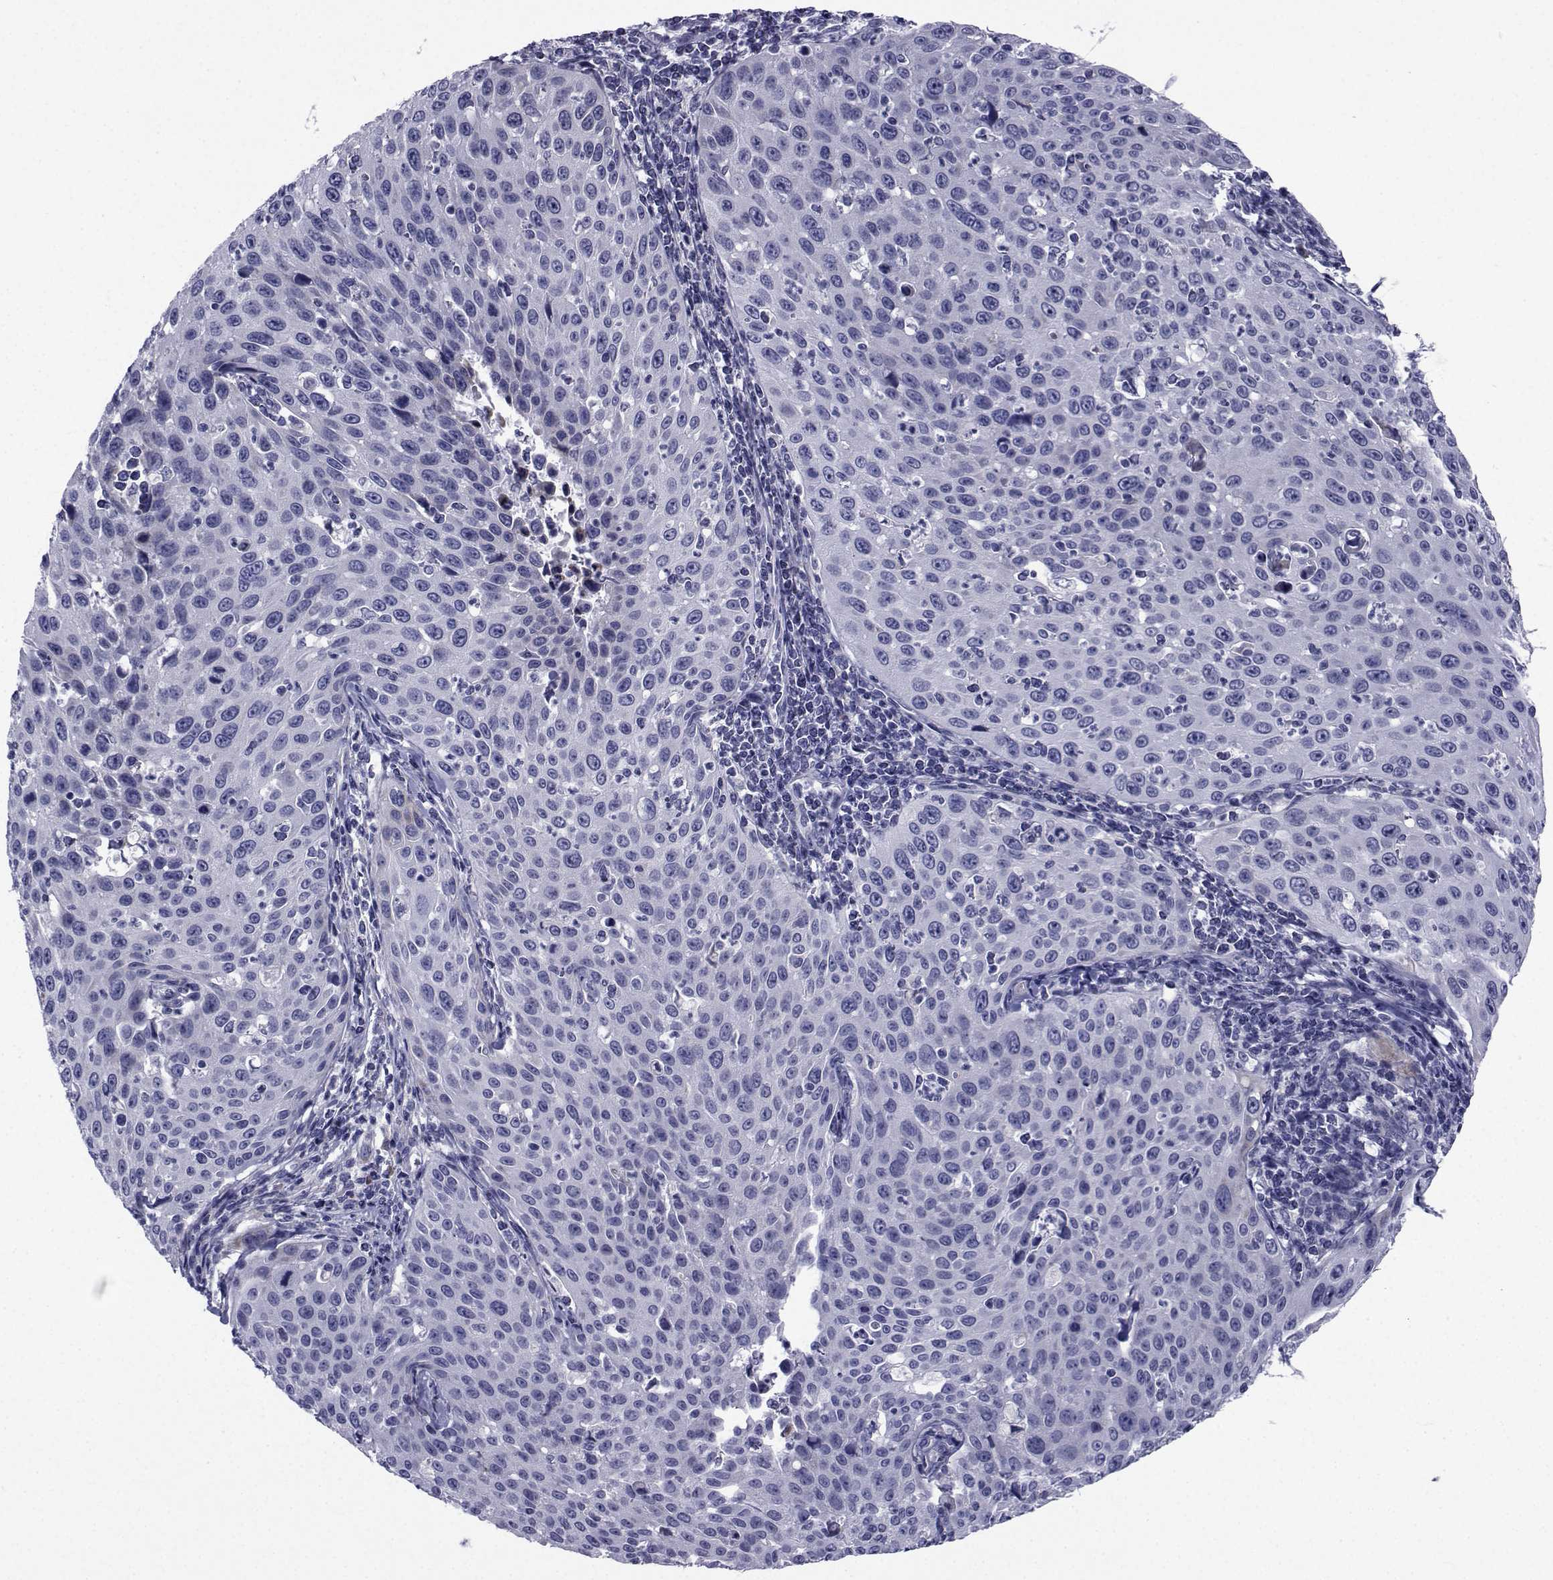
{"staining": {"intensity": "negative", "quantity": "none", "location": "none"}, "tissue": "cervical cancer", "cell_type": "Tumor cells", "image_type": "cancer", "snomed": [{"axis": "morphology", "description": "Squamous cell carcinoma, NOS"}, {"axis": "topography", "description": "Cervix"}], "caption": "The immunohistochemistry image has no significant expression in tumor cells of squamous cell carcinoma (cervical) tissue. The staining was performed using DAB (3,3'-diaminobenzidine) to visualize the protein expression in brown, while the nuclei were stained in blue with hematoxylin (Magnification: 20x).", "gene": "ROPN1", "patient": {"sex": "female", "age": 26}}